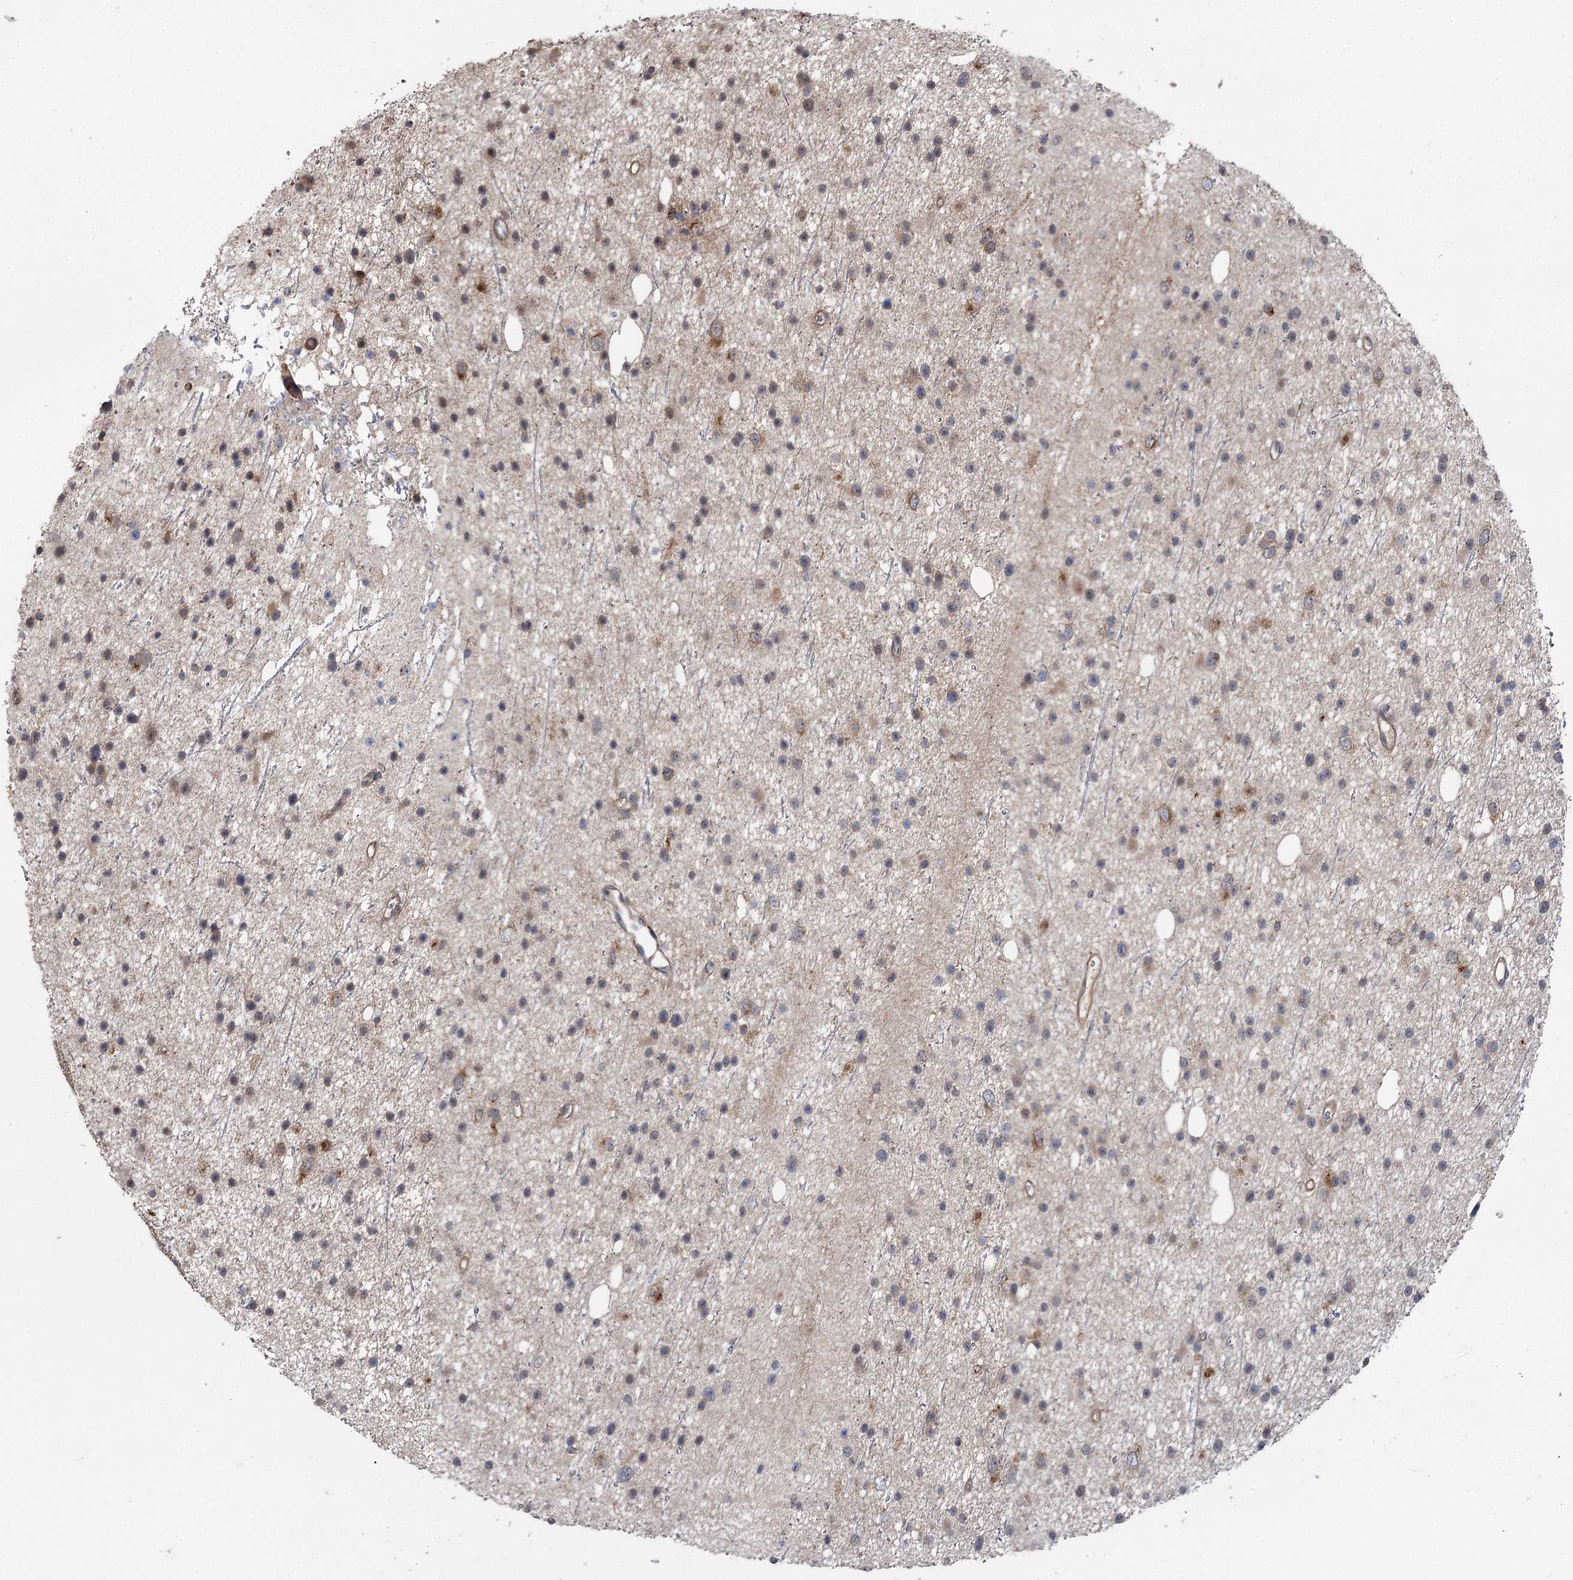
{"staining": {"intensity": "weak", "quantity": "<25%", "location": "cytoplasmic/membranous"}, "tissue": "glioma", "cell_type": "Tumor cells", "image_type": "cancer", "snomed": [{"axis": "morphology", "description": "Glioma, malignant, Low grade"}, {"axis": "topography", "description": "Cerebral cortex"}], "caption": "The IHC image has no significant positivity in tumor cells of malignant low-grade glioma tissue.", "gene": "STX6", "patient": {"sex": "female", "age": 39}}